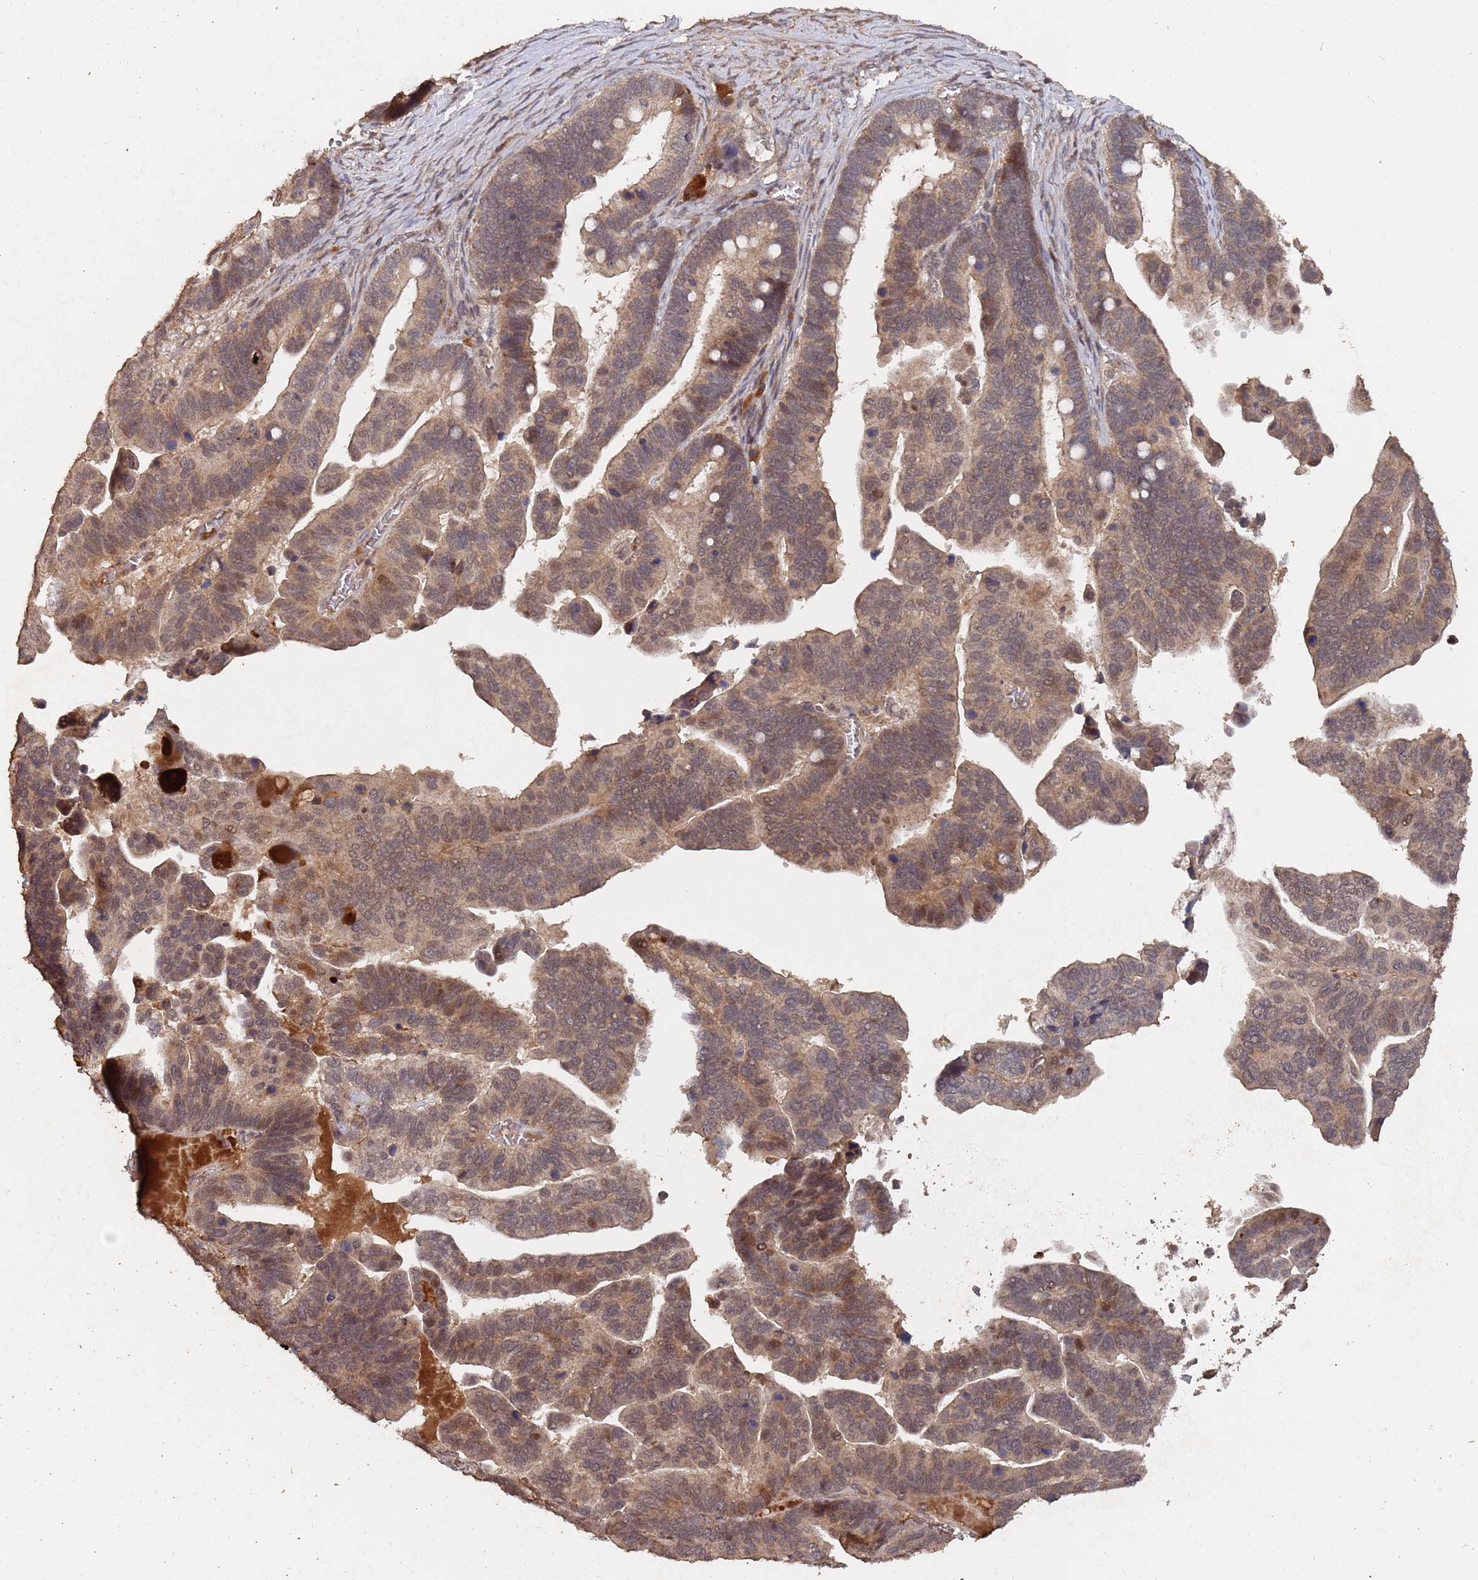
{"staining": {"intensity": "moderate", "quantity": "25%-75%", "location": "cytoplasmic/membranous,nuclear"}, "tissue": "ovarian cancer", "cell_type": "Tumor cells", "image_type": "cancer", "snomed": [{"axis": "morphology", "description": "Cystadenocarcinoma, serous, NOS"}, {"axis": "topography", "description": "Ovary"}], "caption": "Brown immunohistochemical staining in ovarian serous cystadenocarcinoma exhibits moderate cytoplasmic/membranous and nuclear positivity in about 25%-75% of tumor cells.", "gene": "FRAT1", "patient": {"sex": "female", "age": 56}}